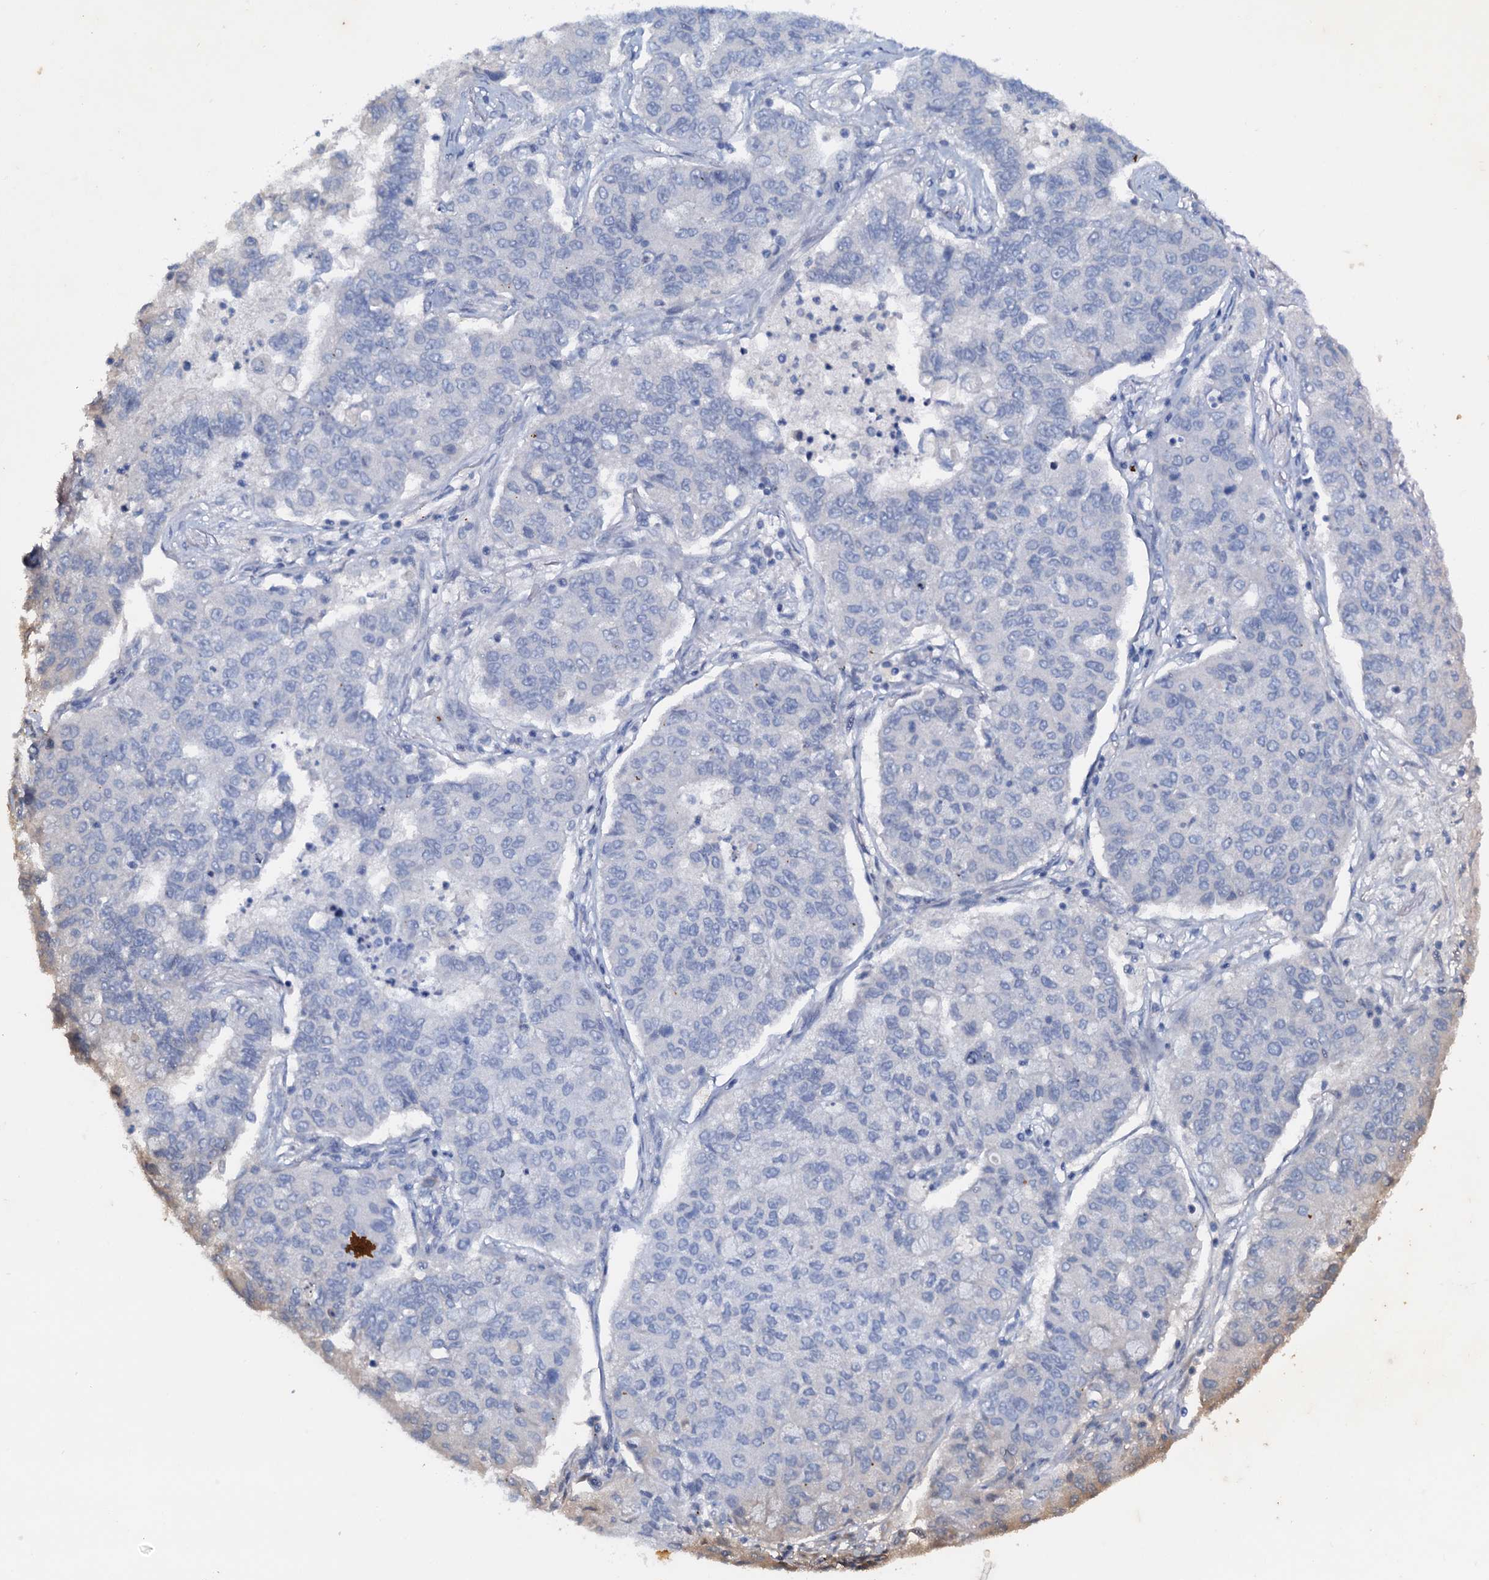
{"staining": {"intensity": "negative", "quantity": "none", "location": "none"}, "tissue": "lung cancer", "cell_type": "Tumor cells", "image_type": "cancer", "snomed": [{"axis": "morphology", "description": "Squamous cell carcinoma, NOS"}, {"axis": "topography", "description": "Lung"}], "caption": "The image demonstrates no staining of tumor cells in lung cancer (squamous cell carcinoma).", "gene": "PTGES3", "patient": {"sex": "male", "age": 74}}